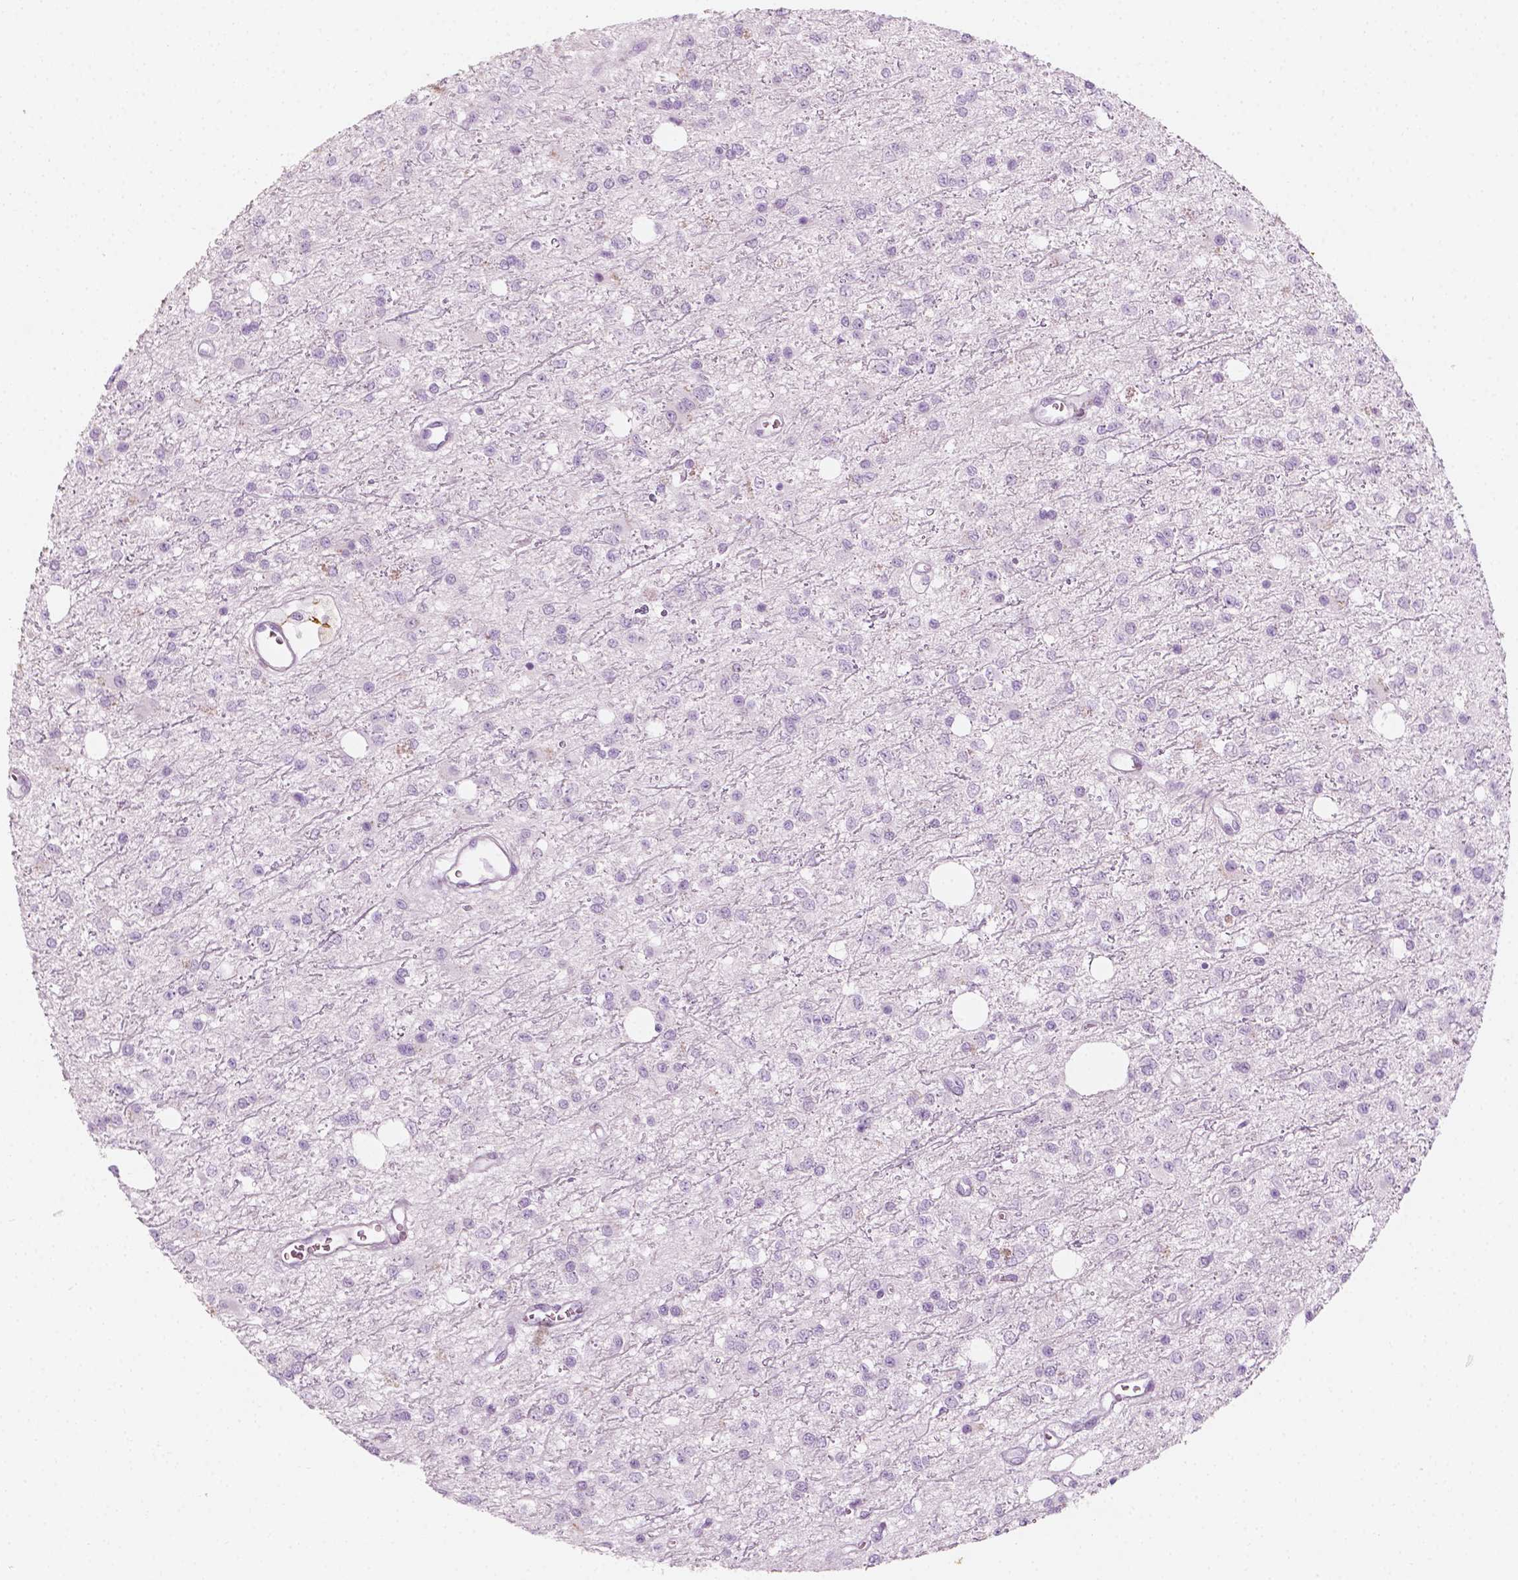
{"staining": {"intensity": "negative", "quantity": "none", "location": "none"}, "tissue": "glioma", "cell_type": "Tumor cells", "image_type": "cancer", "snomed": [{"axis": "morphology", "description": "Glioma, malignant, Low grade"}, {"axis": "topography", "description": "Brain"}], "caption": "Malignant low-grade glioma was stained to show a protein in brown. There is no significant positivity in tumor cells.", "gene": "CES1", "patient": {"sex": "female", "age": 45}}